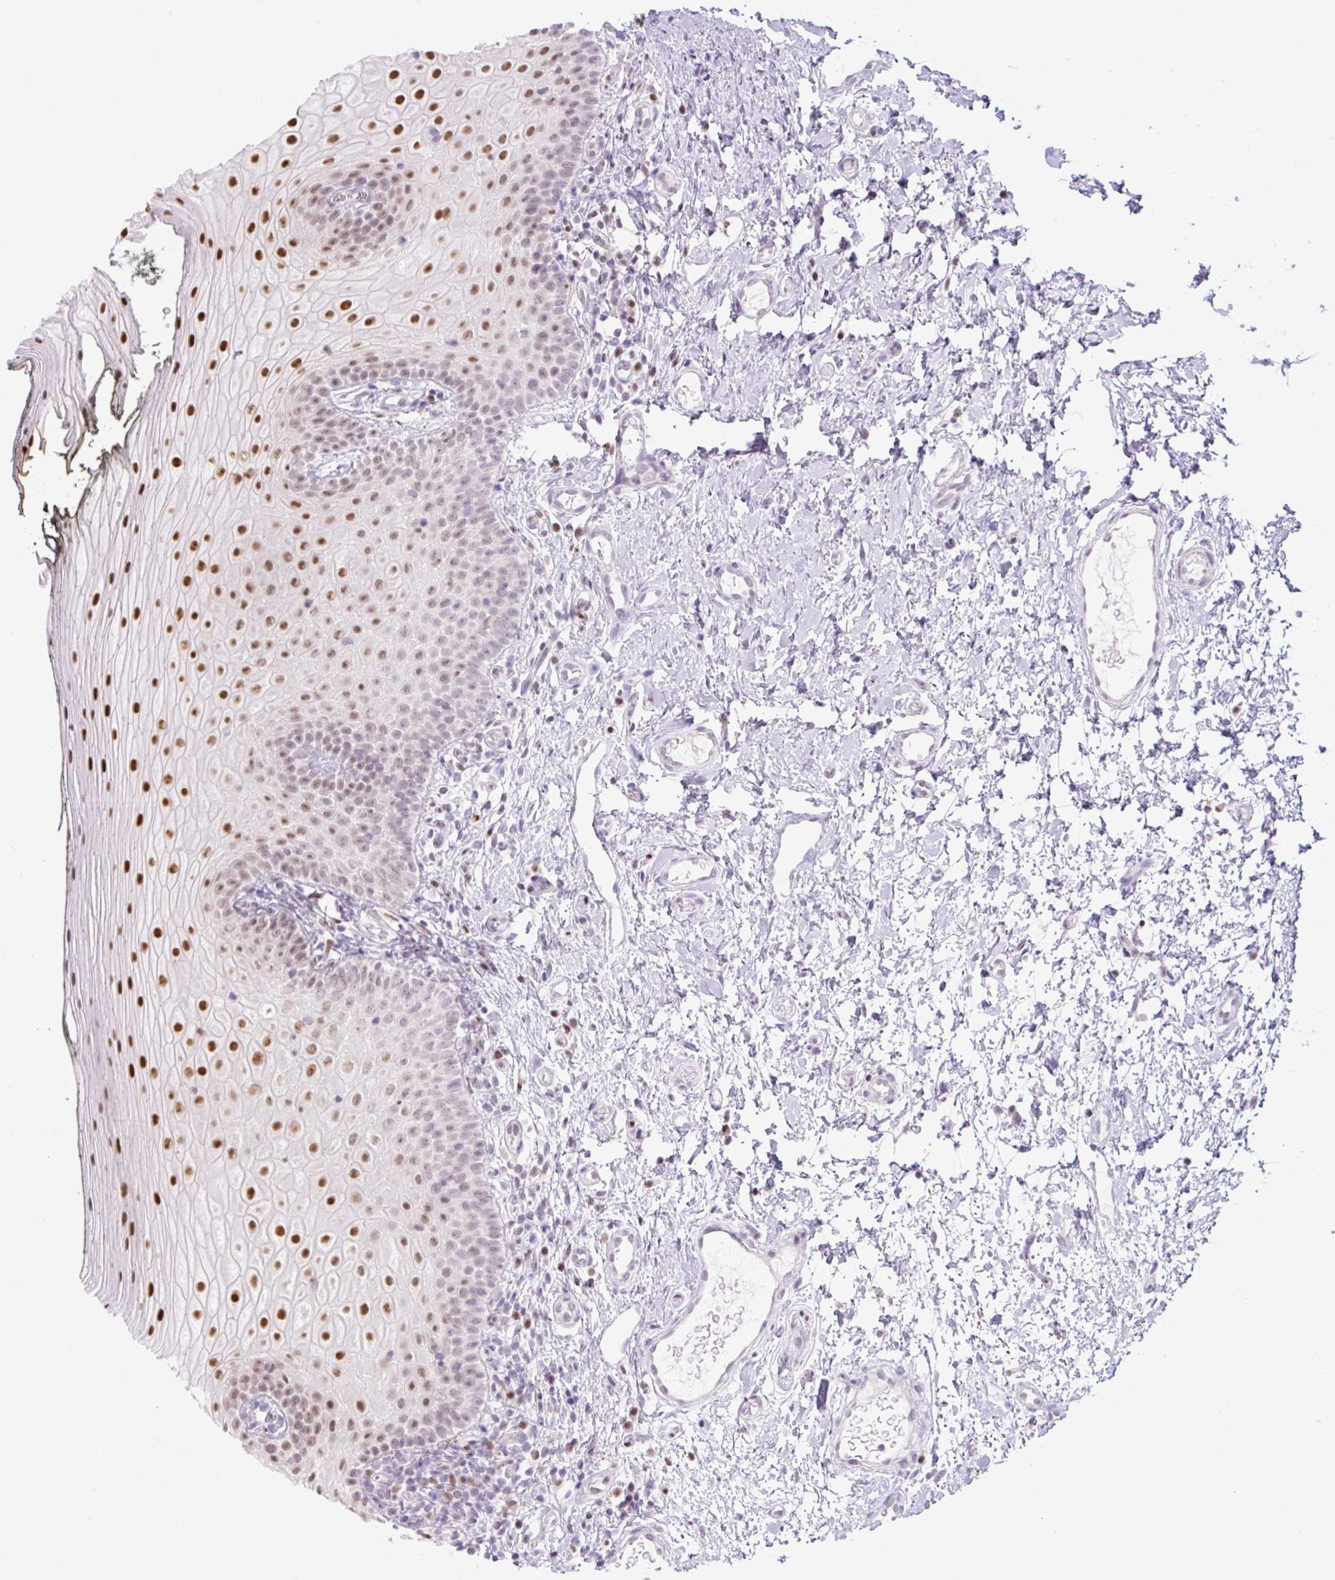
{"staining": {"intensity": "moderate", "quantity": "25%-75%", "location": "nuclear"}, "tissue": "oral mucosa", "cell_type": "Squamous epithelial cells", "image_type": "normal", "snomed": [{"axis": "morphology", "description": "Normal tissue, NOS"}, {"axis": "topography", "description": "Oral tissue"}], "caption": "DAB immunohistochemical staining of benign human oral mucosa shows moderate nuclear protein expression in about 25%-75% of squamous epithelial cells.", "gene": "TLE3", "patient": {"sex": "male", "age": 75}}